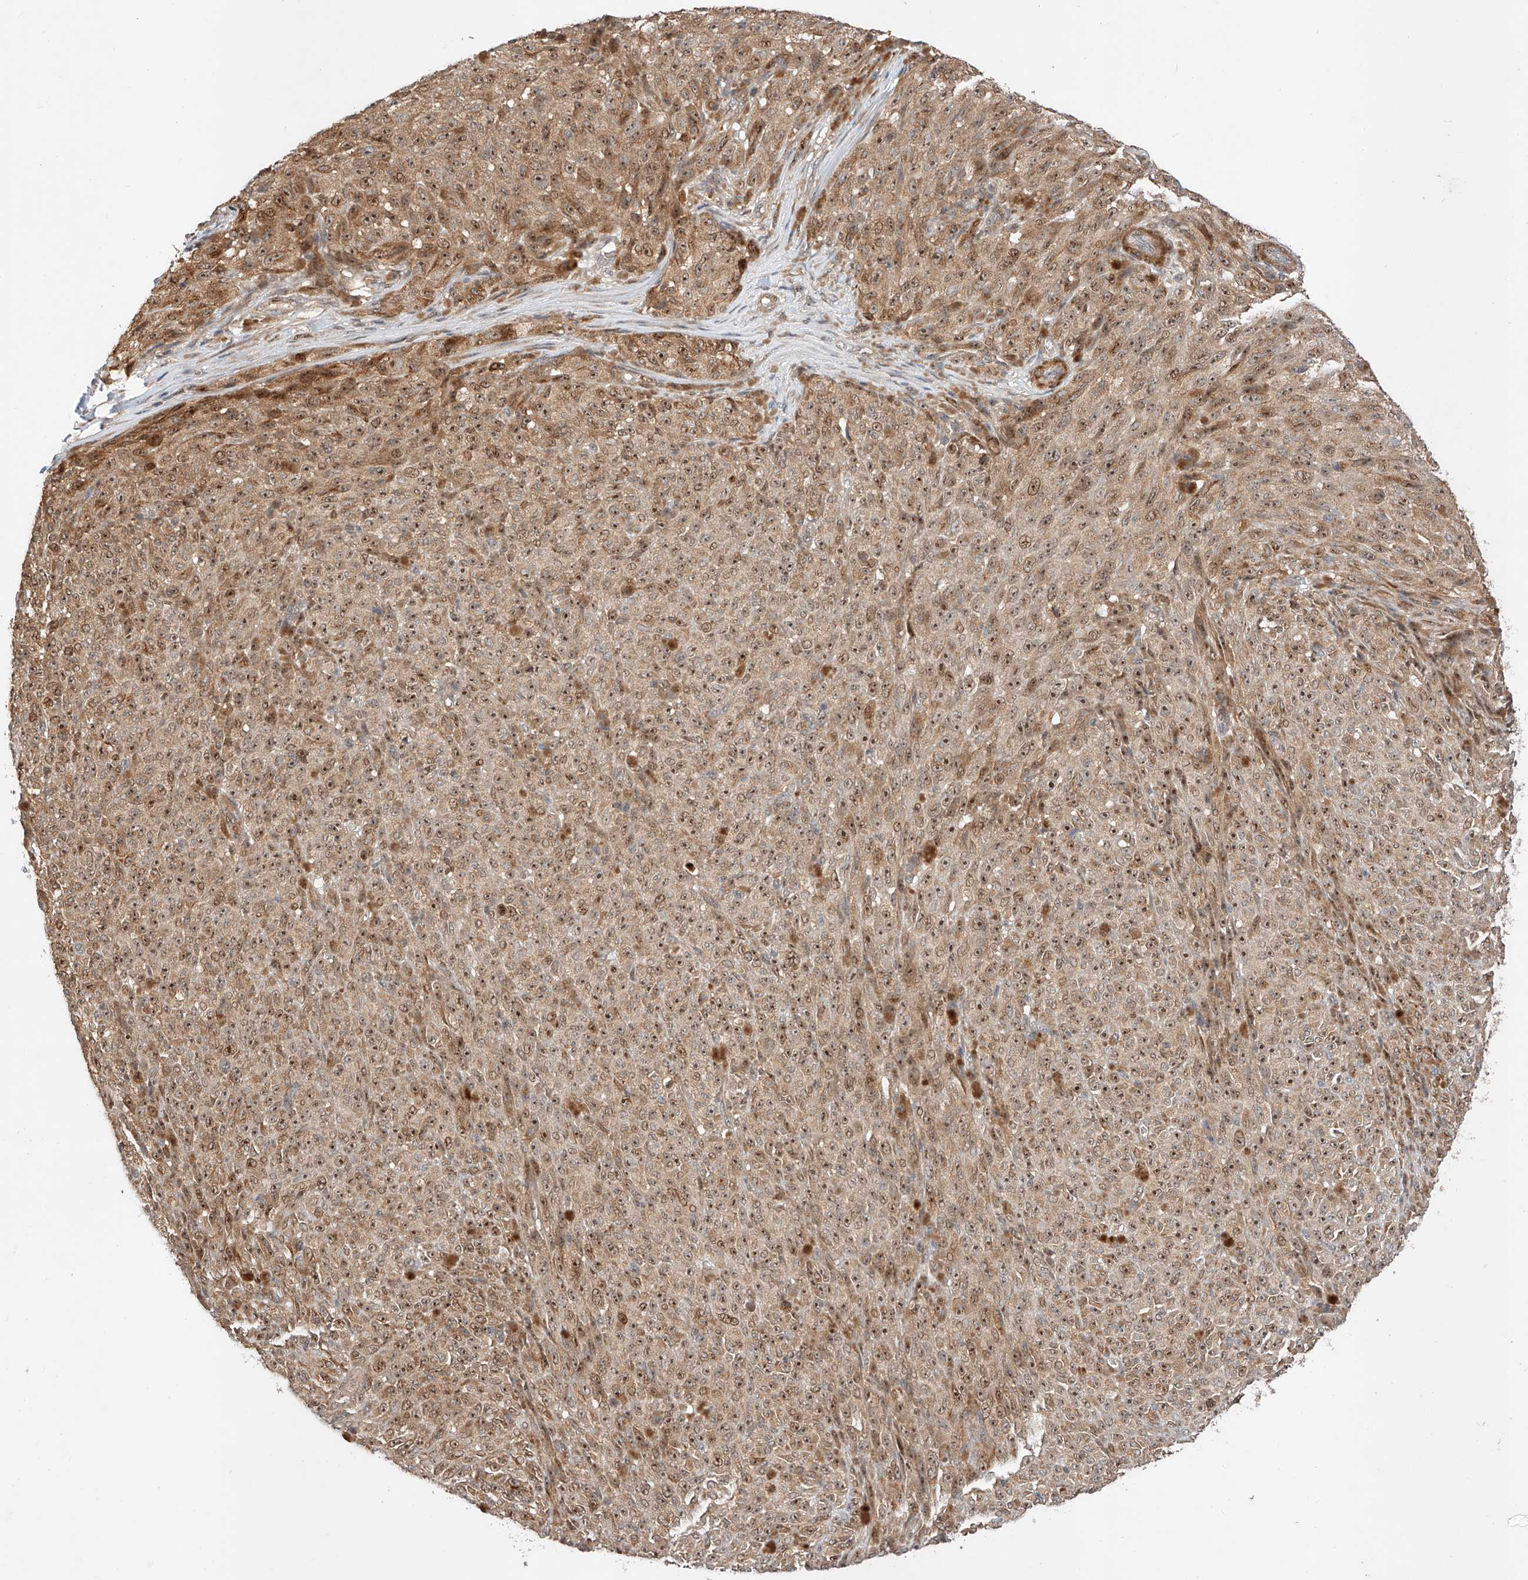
{"staining": {"intensity": "moderate", "quantity": ">75%", "location": "nuclear"}, "tissue": "melanoma", "cell_type": "Tumor cells", "image_type": "cancer", "snomed": [{"axis": "morphology", "description": "Malignant melanoma, NOS"}, {"axis": "topography", "description": "Skin"}], "caption": "This photomicrograph shows IHC staining of human malignant melanoma, with medium moderate nuclear expression in about >75% of tumor cells.", "gene": "RAB23", "patient": {"sex": "female", "age": 82}}